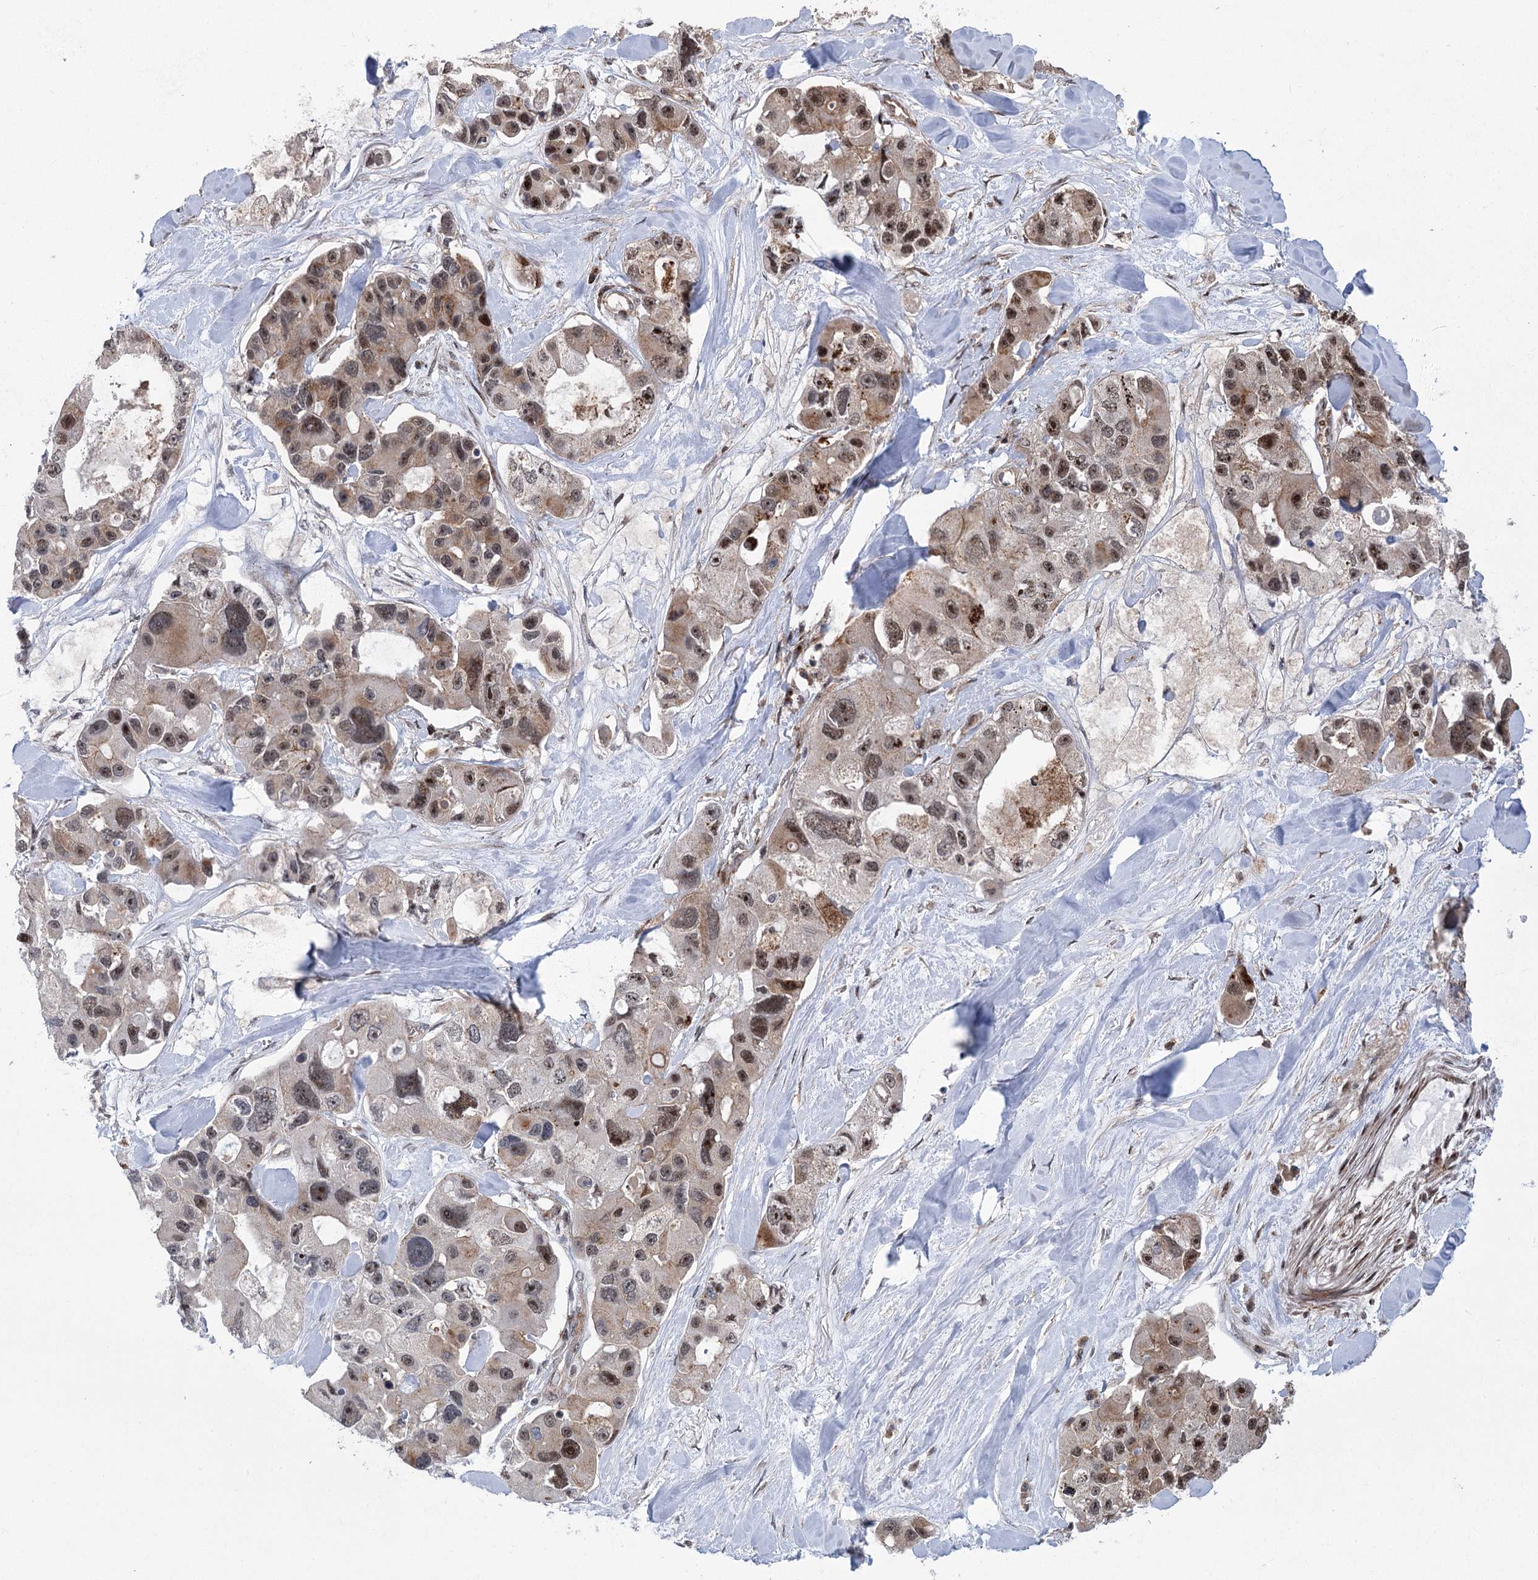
{"staining": {"intensity": "moderate", "quantity": ">75%", "location": "nuclear"}, "tissue": "lung cancer", "cell_type": "Tumor cells", "image_type": "cancer", "snomed": [{"axis": "morphology", "description": "Adenocarcinoma, NOS"}, {"axis": "topography", "description": "Lung"}], "caption": "Lung cancer stained for a protein (brown) demonstrates moderate nuclear positive expression in about >75% of tumor cells.", "gene": "PARM1", "patient": {"sex": "female", "age": 54}}